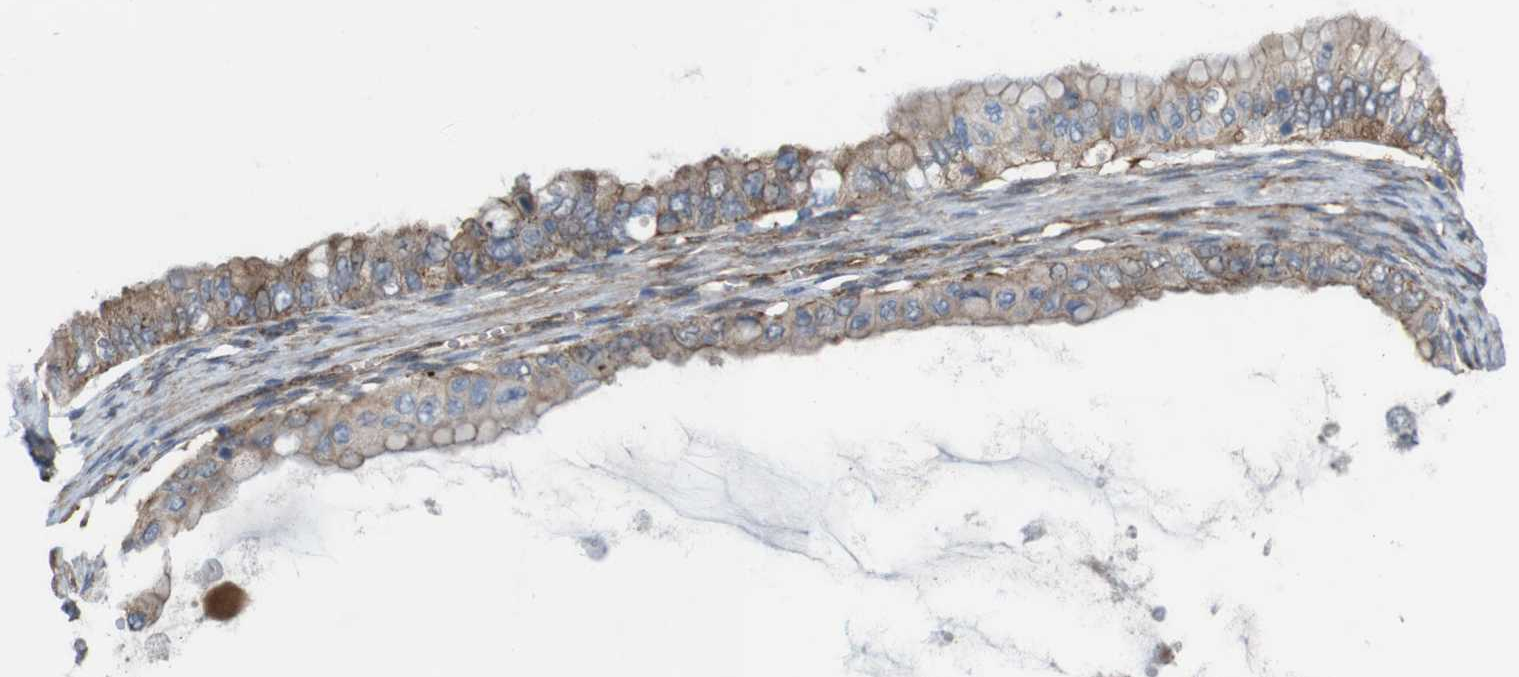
{"staining": {"intensity": "weak", "quantity": ">75%", "location": "cytoplasmic/membranous"}, "tissue": "ovarian cancer", "cell_type": "Tumor cells", "image_type": "cancer", "snomed": [{"axis": "morphology", "description": "Cystadenocarcinoma, mucinous, NOS"}, {"axis": "topography", "description": "Ovary"}], "caption": "Protein expression analysis of ovarian mucinous cystadenocarcinoma exhibits weak cytoplasmic/membranous positivity in approximately >75% of tumor cells. (Brightfield microscopy of DAB IHC at high magnification).", "gene": "PTGER4", "patient": {"sex": "female", "age": 80}}